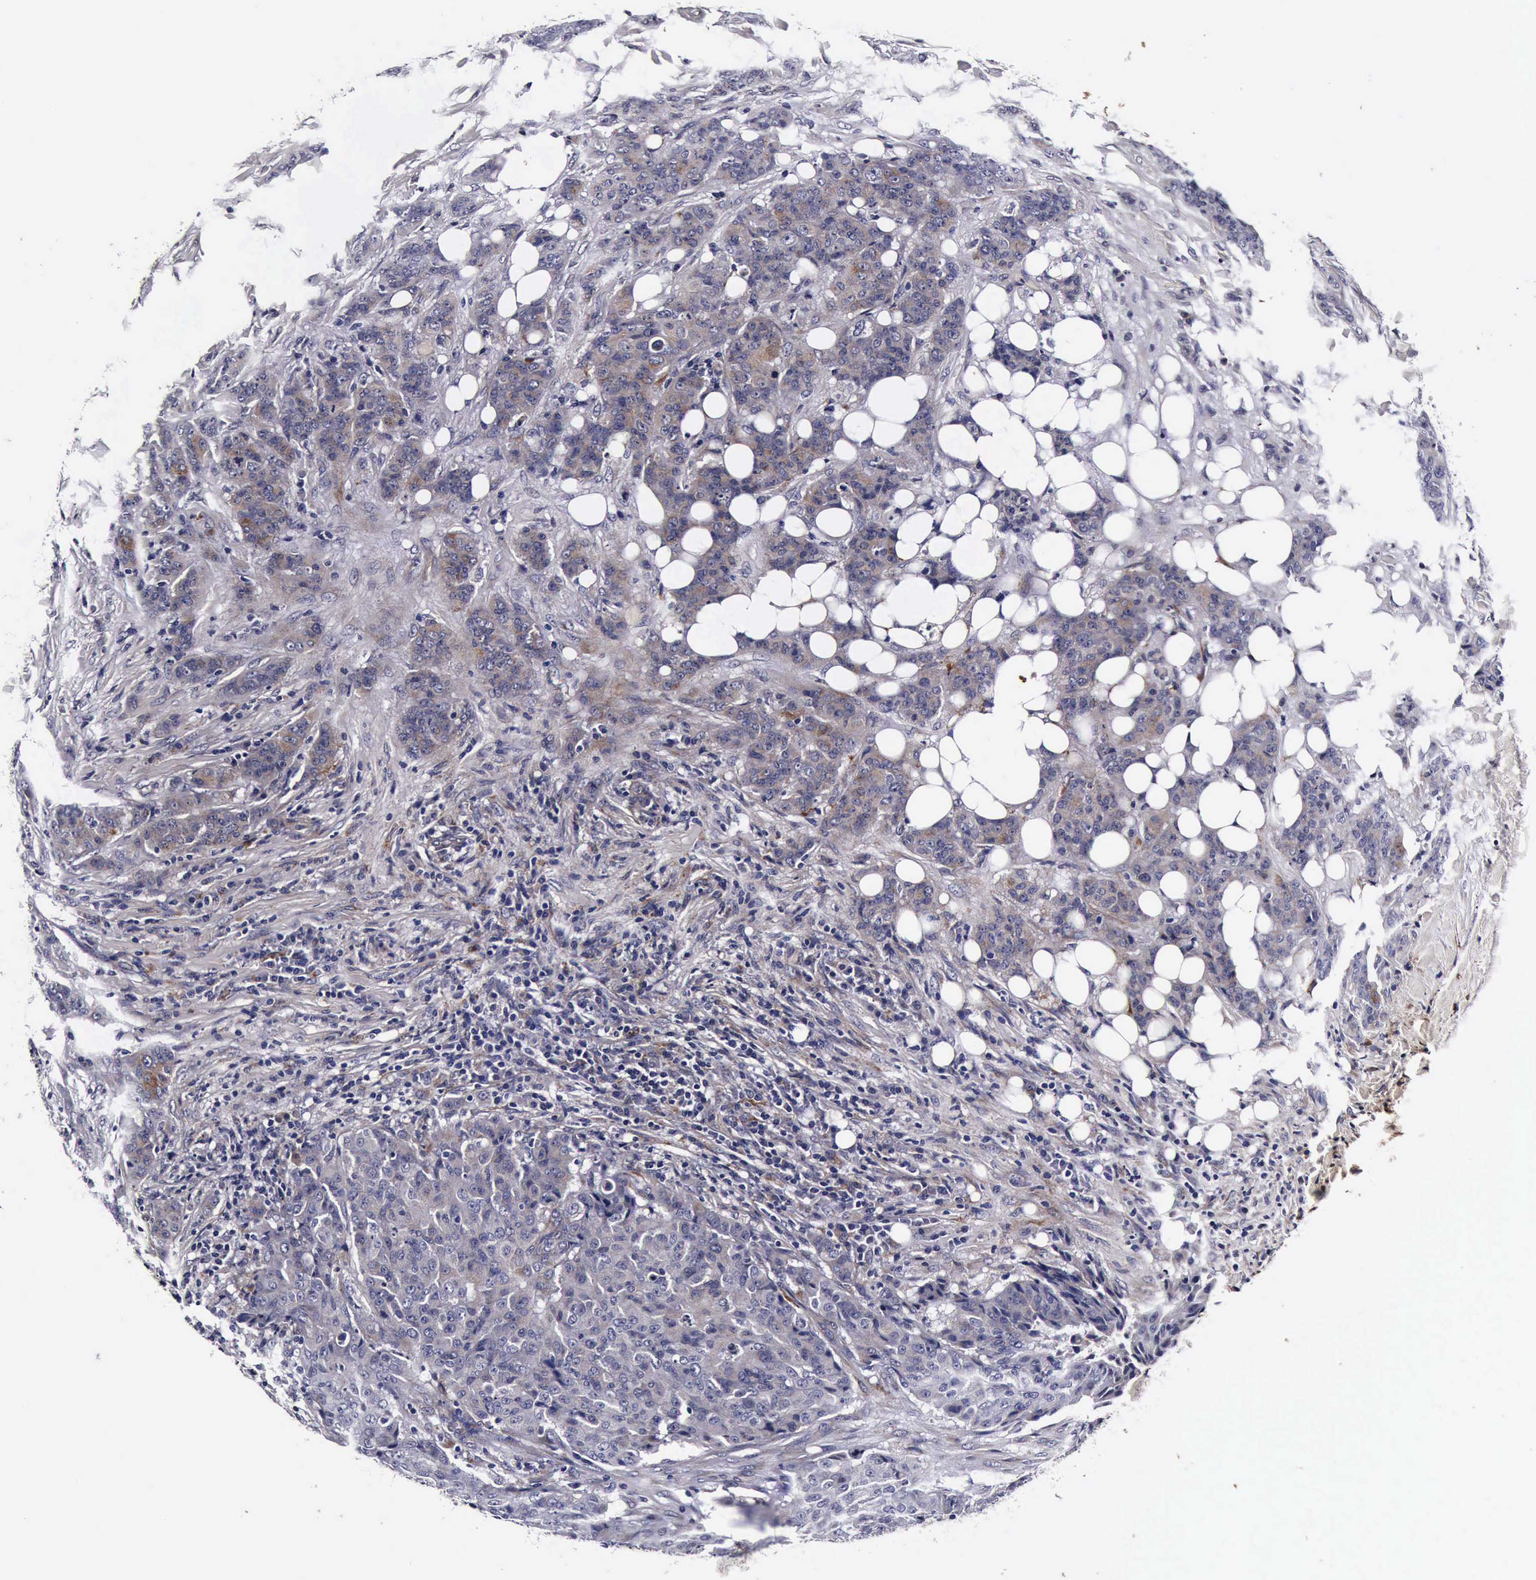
{"staining": {"intensity": "weak", "quantity": ">75%", "location": "cytoplasmic/membranous"}, "tissue": "breast cancer", "cell_type": "Tumor cells", "image_type": "cancer", "snomed": [{"axis": "morphology", "description": "Duct carcinoma"}, {"axis": "topography", "description": "Breast"}], "caption": "A micrograph of breast intraductal carcinoma stained for a protein shows weak cytoplasmic/membranous brown staining in tumor cells.", "gene": "CST3", "patient": {"sex": "female", "age": 40}}